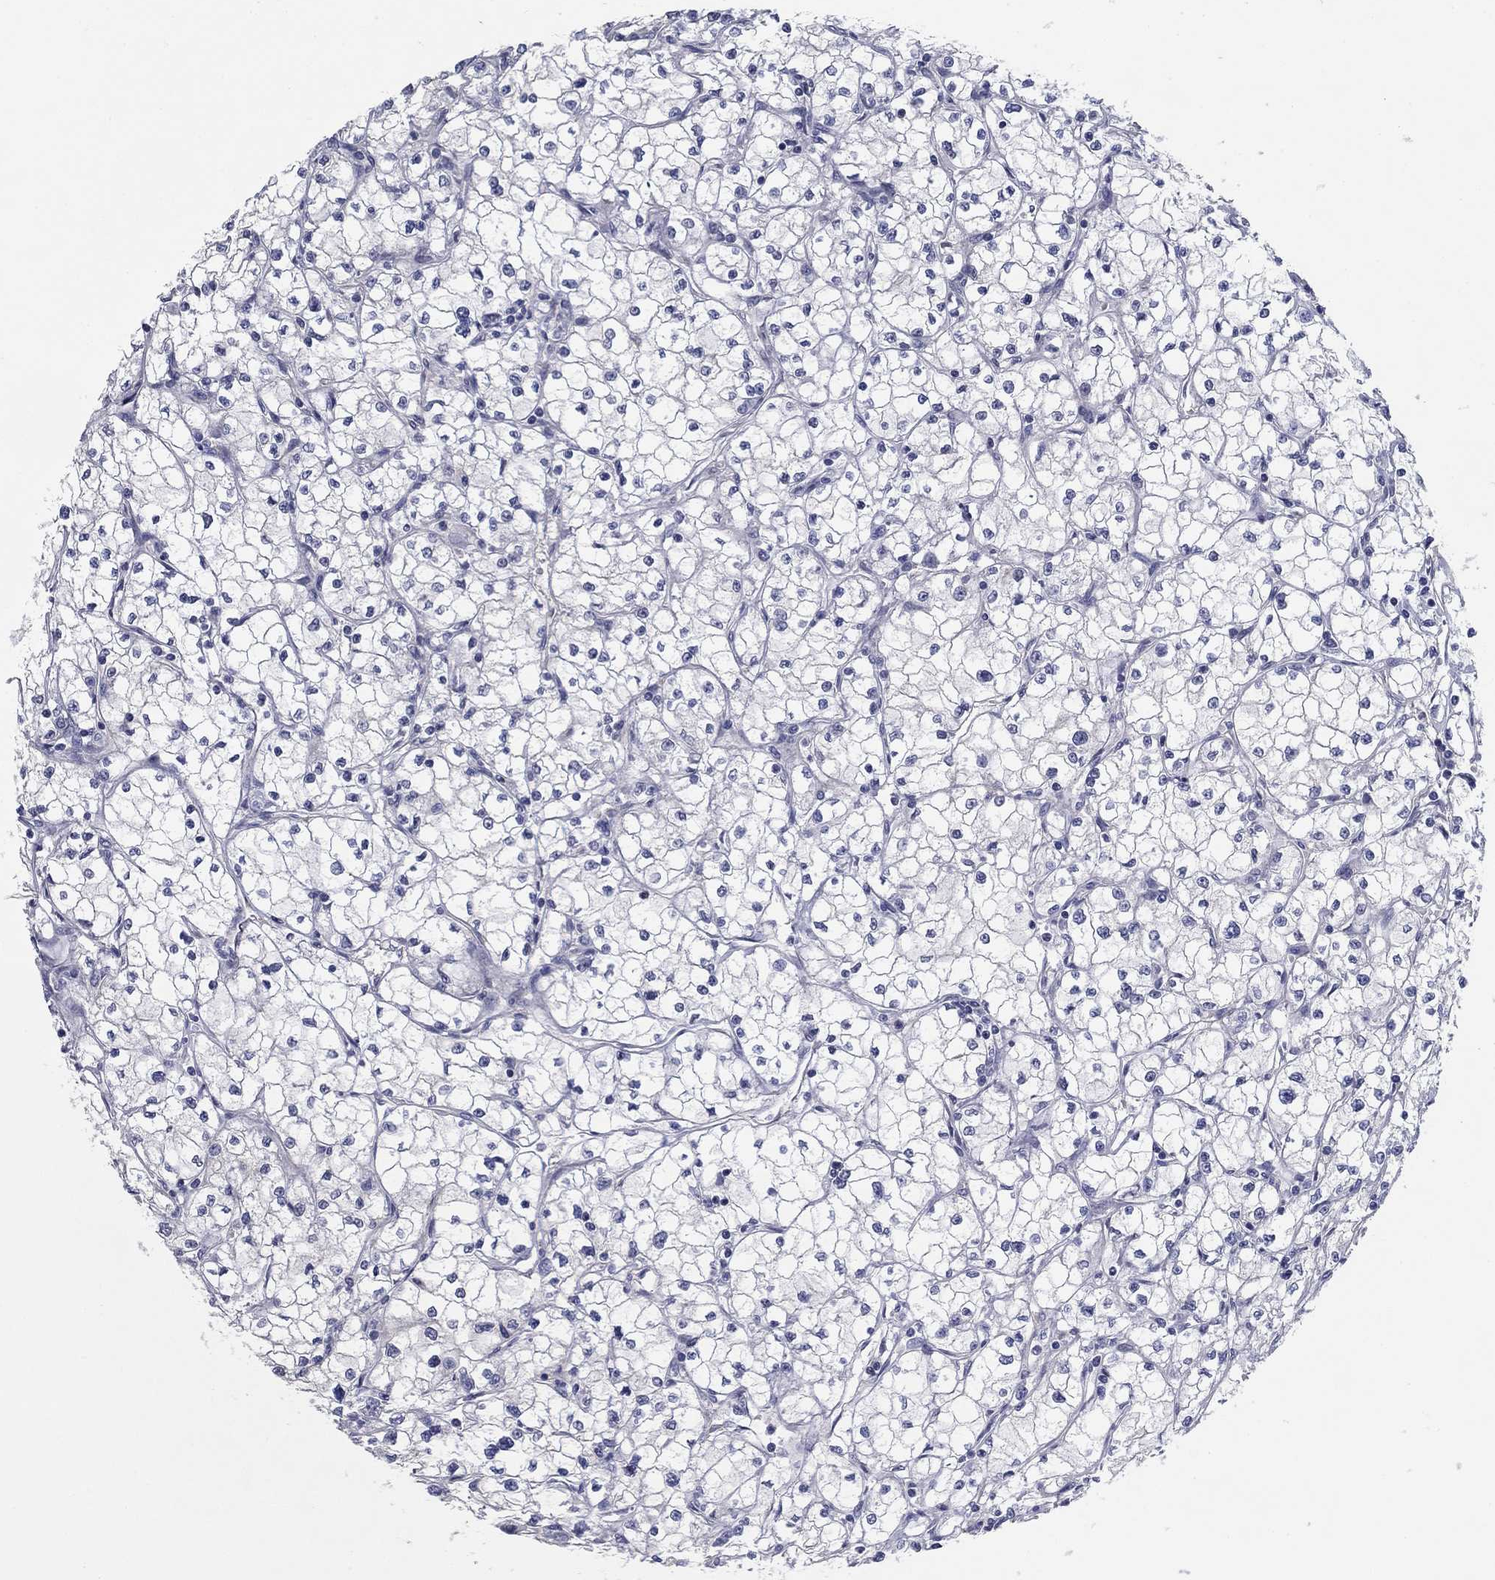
{"staining": {"intensity": "negative", "quantity": "none", "location": "none"}, "tissue": "renal cancer", "cell_type": "Tumor cells", "image_type": "cancer", "snomed": [{"axis": "morphology", "description": "Adenocarcinoma, NOS"}, {"axis": "topography", "description": "Kidney"}], "caption": "This is a histopathology image of immunohistochemistry (IHC) staining of renal cancer, which shows no positivity in tumor cells.", "gene": "GRK7", "patient": {"sex": "male", "age": 67}}